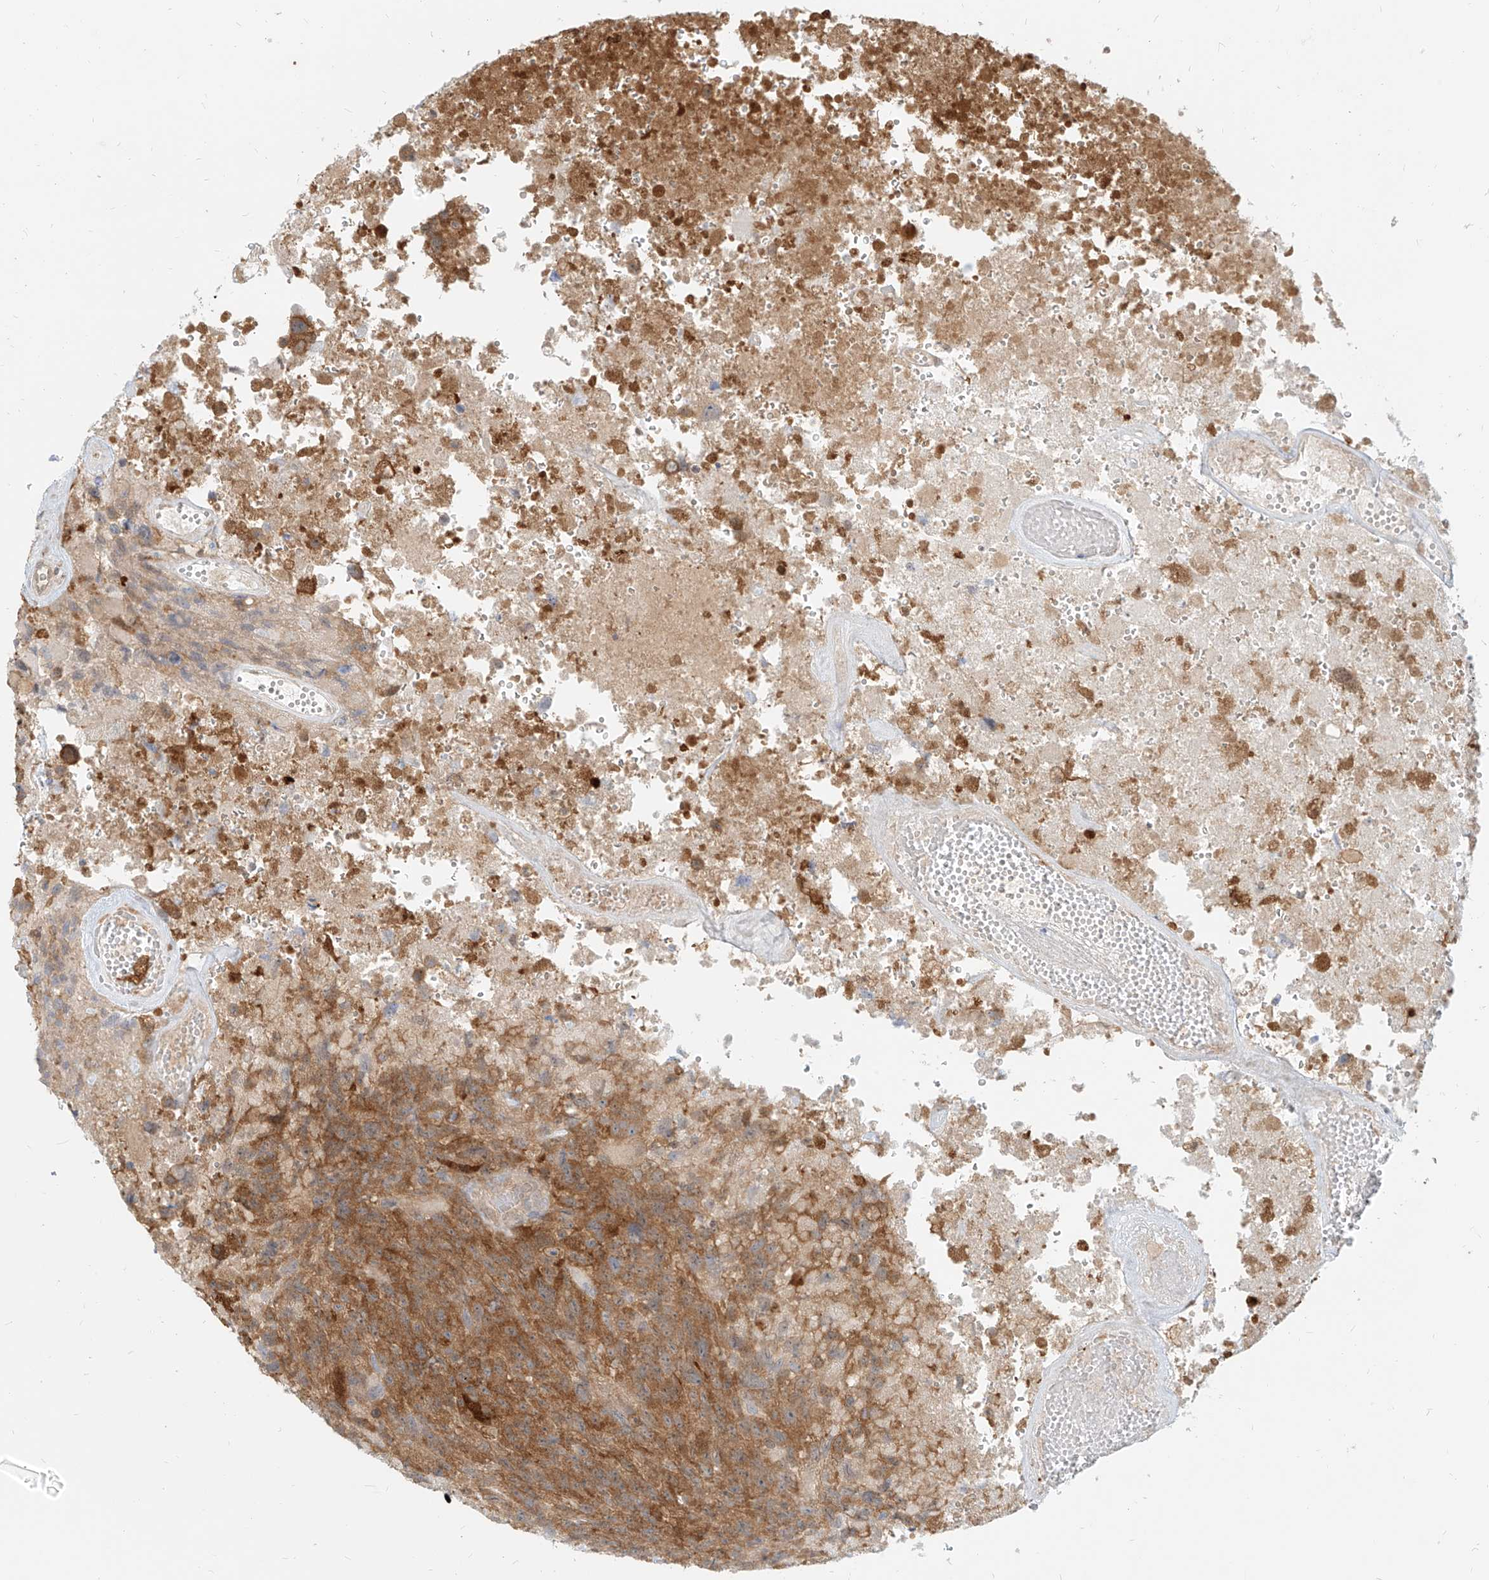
{"staining": {"intensity": "moderate", "quantity": ">75%", "location": "cytoplasmic/membranous"}, "tissue": "glioma", "cell_type": "Tumor cells", "image_type": "cancer", "snomed": [{"axis": "morphology", "description": "Glioma, malignant, High grade"}, {"axis": "topography", "description": "Brain"}], "caption": "DAB (3,3'-diaminobenzidine) immunohistochemical staining of human high-grade glioma (malignant) shows moderate cytoplasmic/membranous protein staining in approximately >75% of tumor cells. The staining is performed using DAB brown chromogen to label protein expression. The nuclei are counter-stained blue using hematoxylin.", "gene": "PGD", "patient": {"sex": "male", "age": 69}}